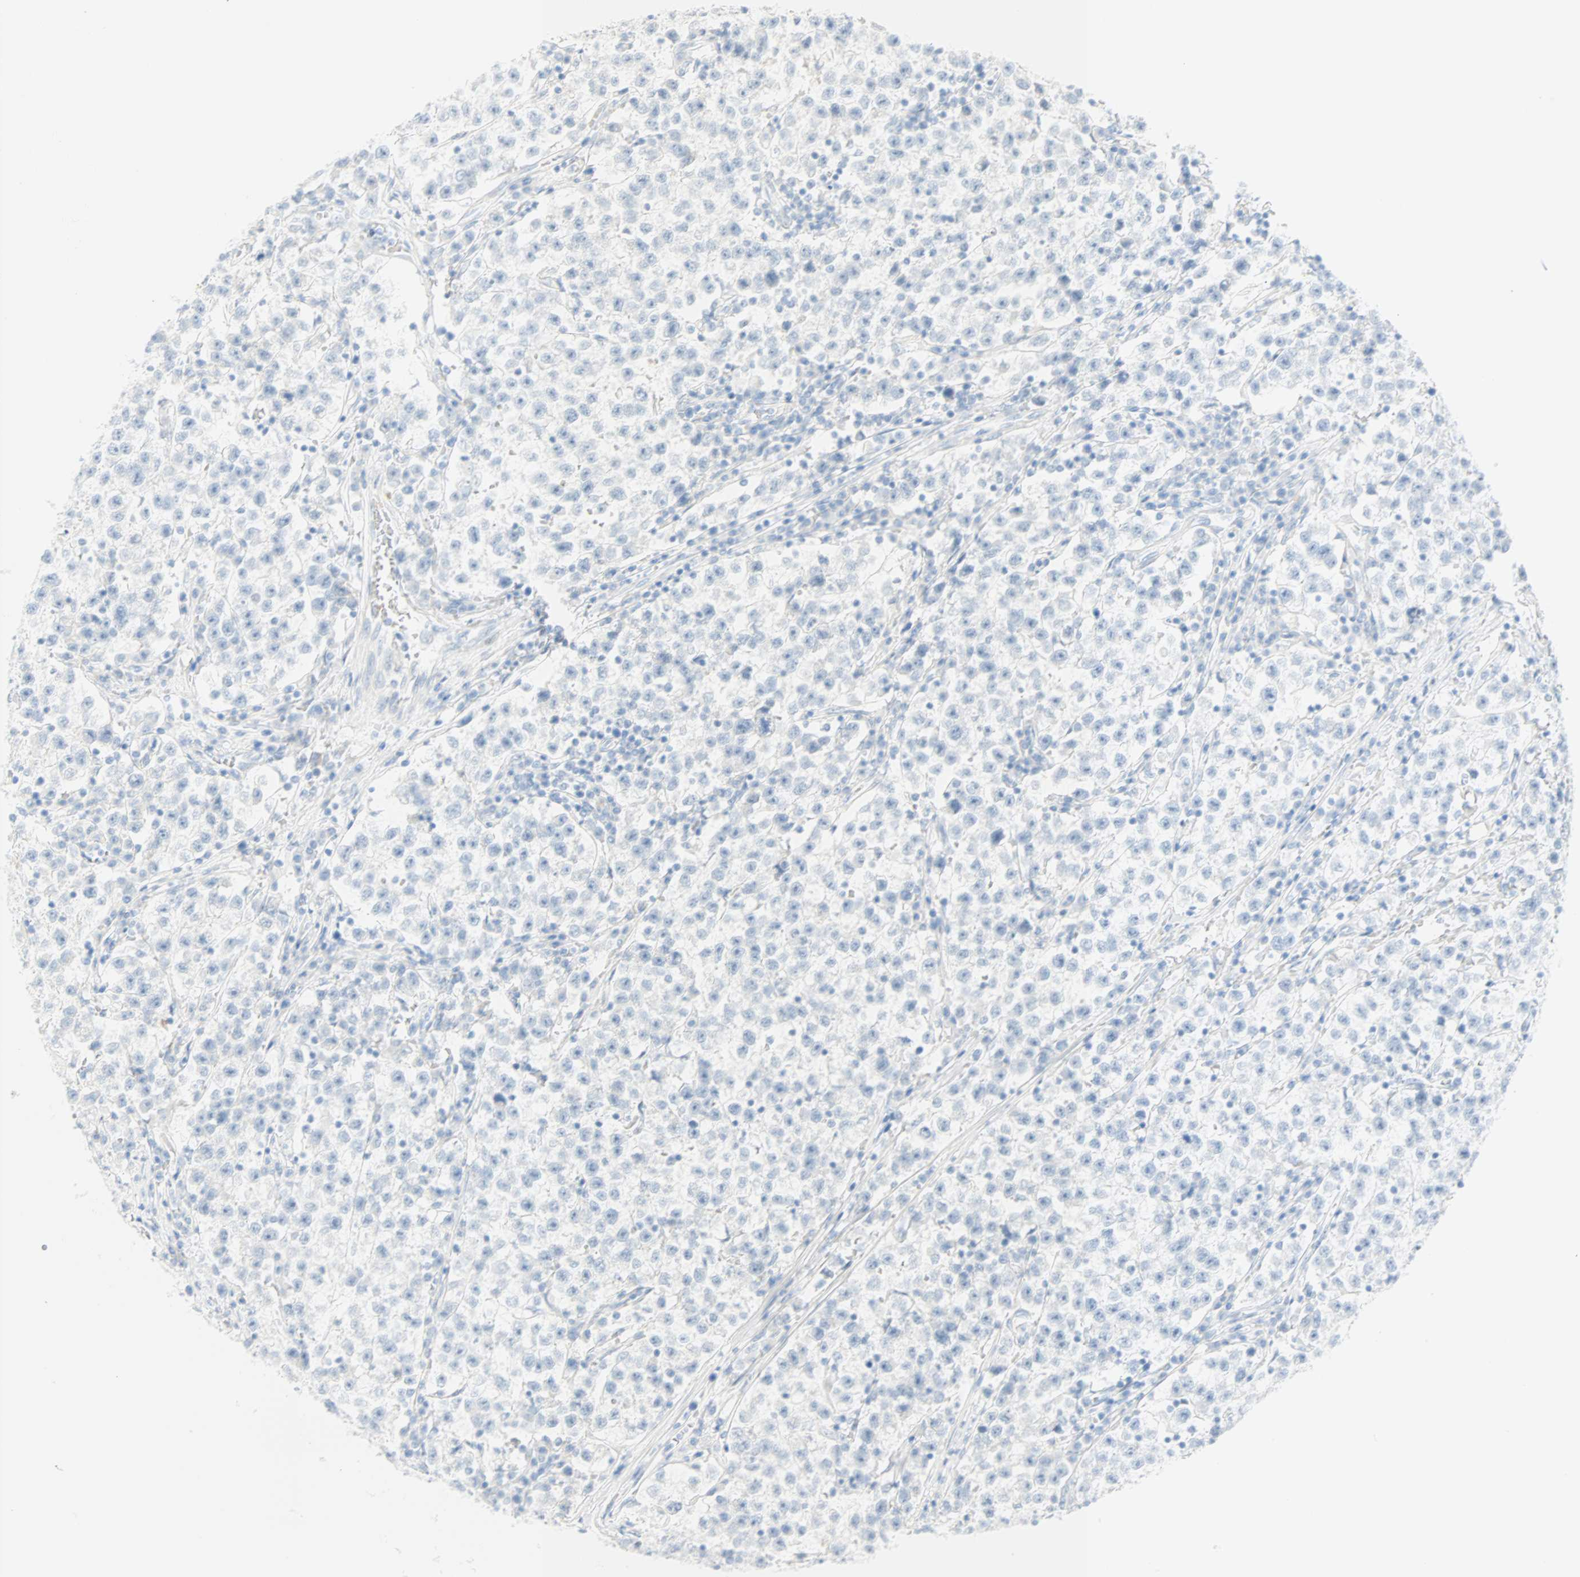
{"staining": {"intensity": "negative", "quantity": "none", "location": "none"}, "tissue": "testis cancer", "cell_type": "Tumor cells", "image_type": "cancer", "snomed": [{"axis": "morphology", "description": "Seminoma, NOS"}, {"axis": "topography", "description": "Testis"}], "caption": "The histopathology image displays no staining of tumor cells in testis cancer.", "gene": "SELENBP1", "patient": {"sex": "male", "age": 22}}